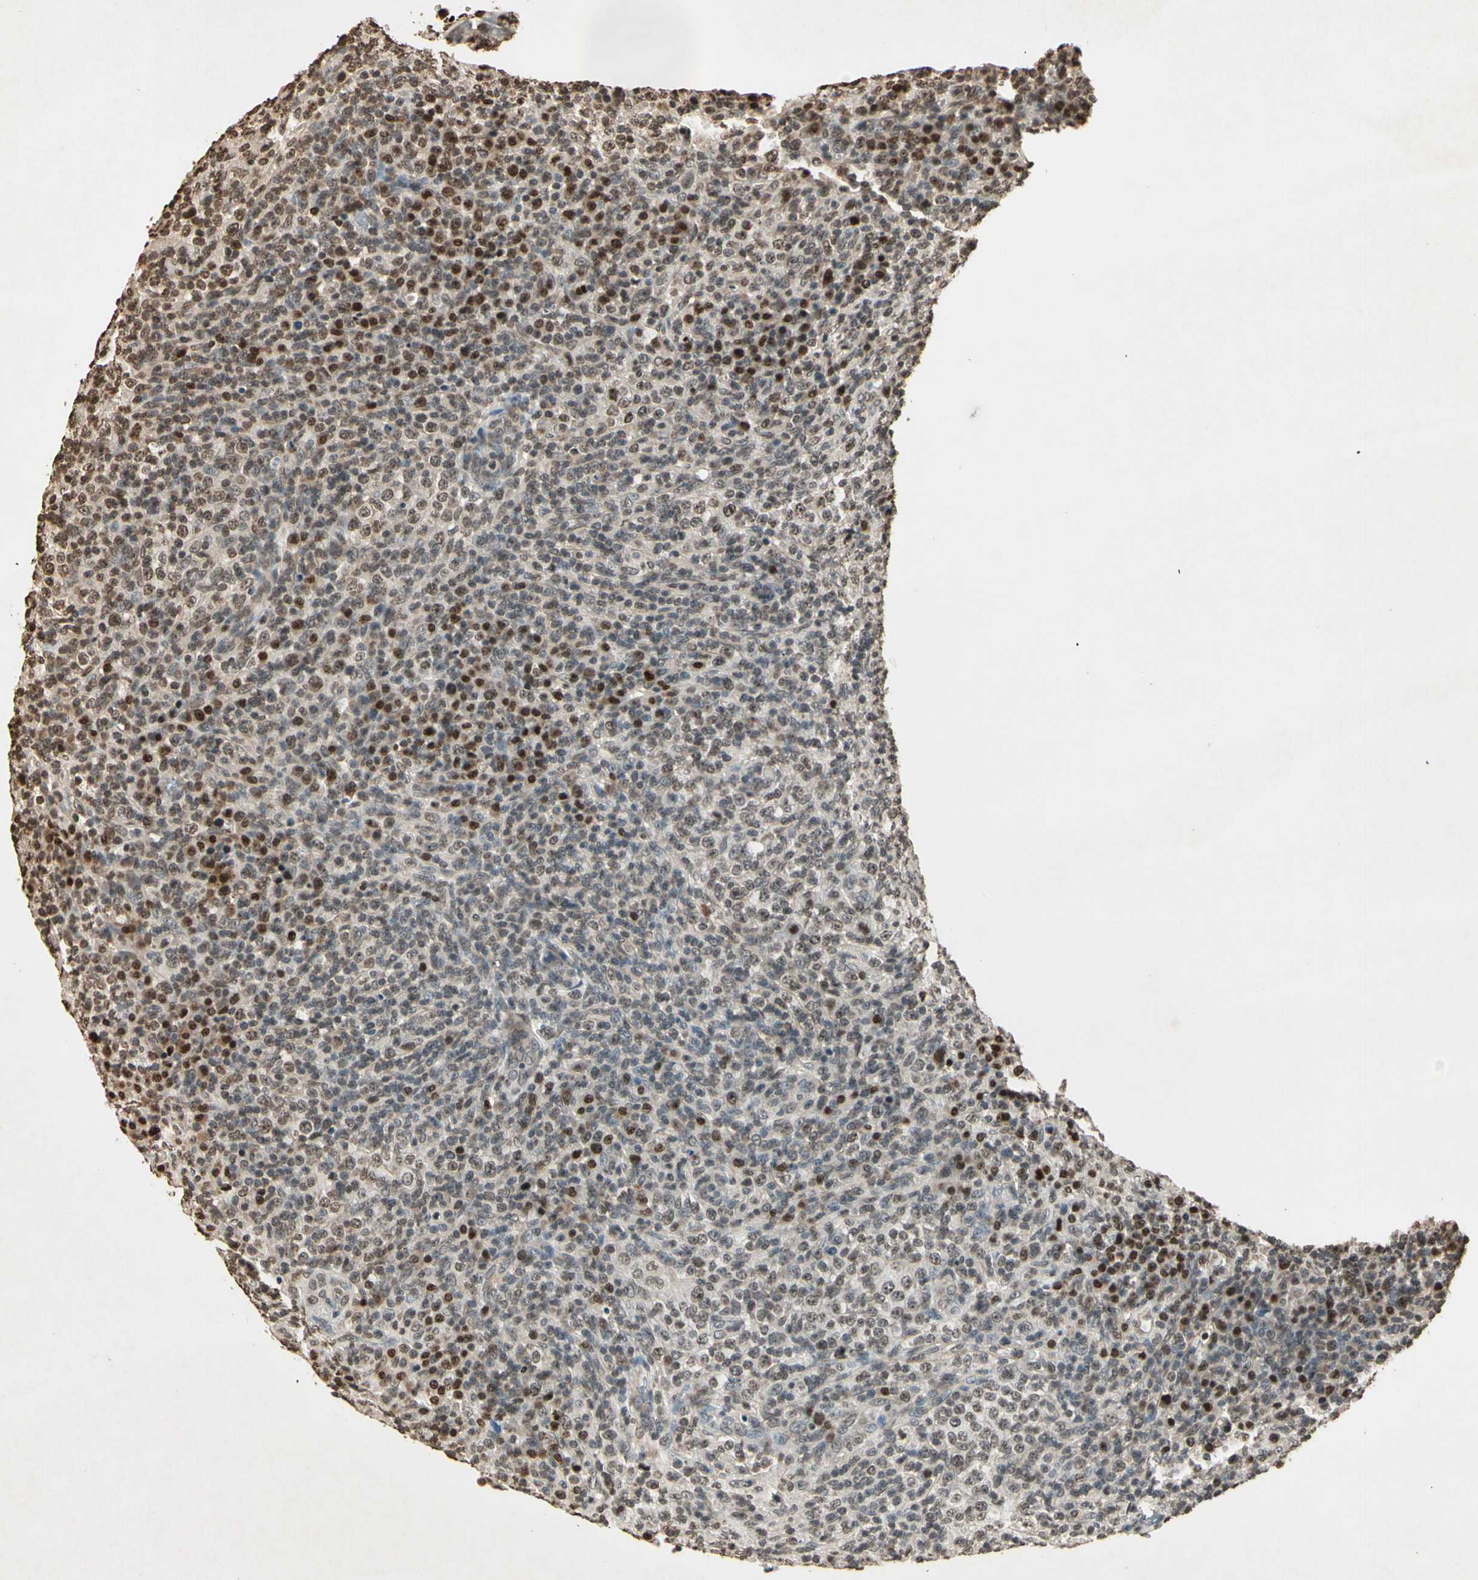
{"staining": {"intensity": "weak", "quantity": "25%-75%", "location": "nuclear"}, "tissue": "lymphoma", "cell_type": "Tumor cells", "image_type": "cancer", "snomed": [{"axis": "morphology", "description": "Malignant lymphoma, non-Hodgkin's type, High grade"}, {"axis": "topography", "description": "Lymph node"}], "caption": "Immunohistochemical staining of human high-grade malignant lymphoma, non-Hodgkin's type reveals low levels of weak nuclear expression in approximately 25%-75% of tumor cells.", "gene": "TOP1", "patient": {"sex": "female", "age": 76}}